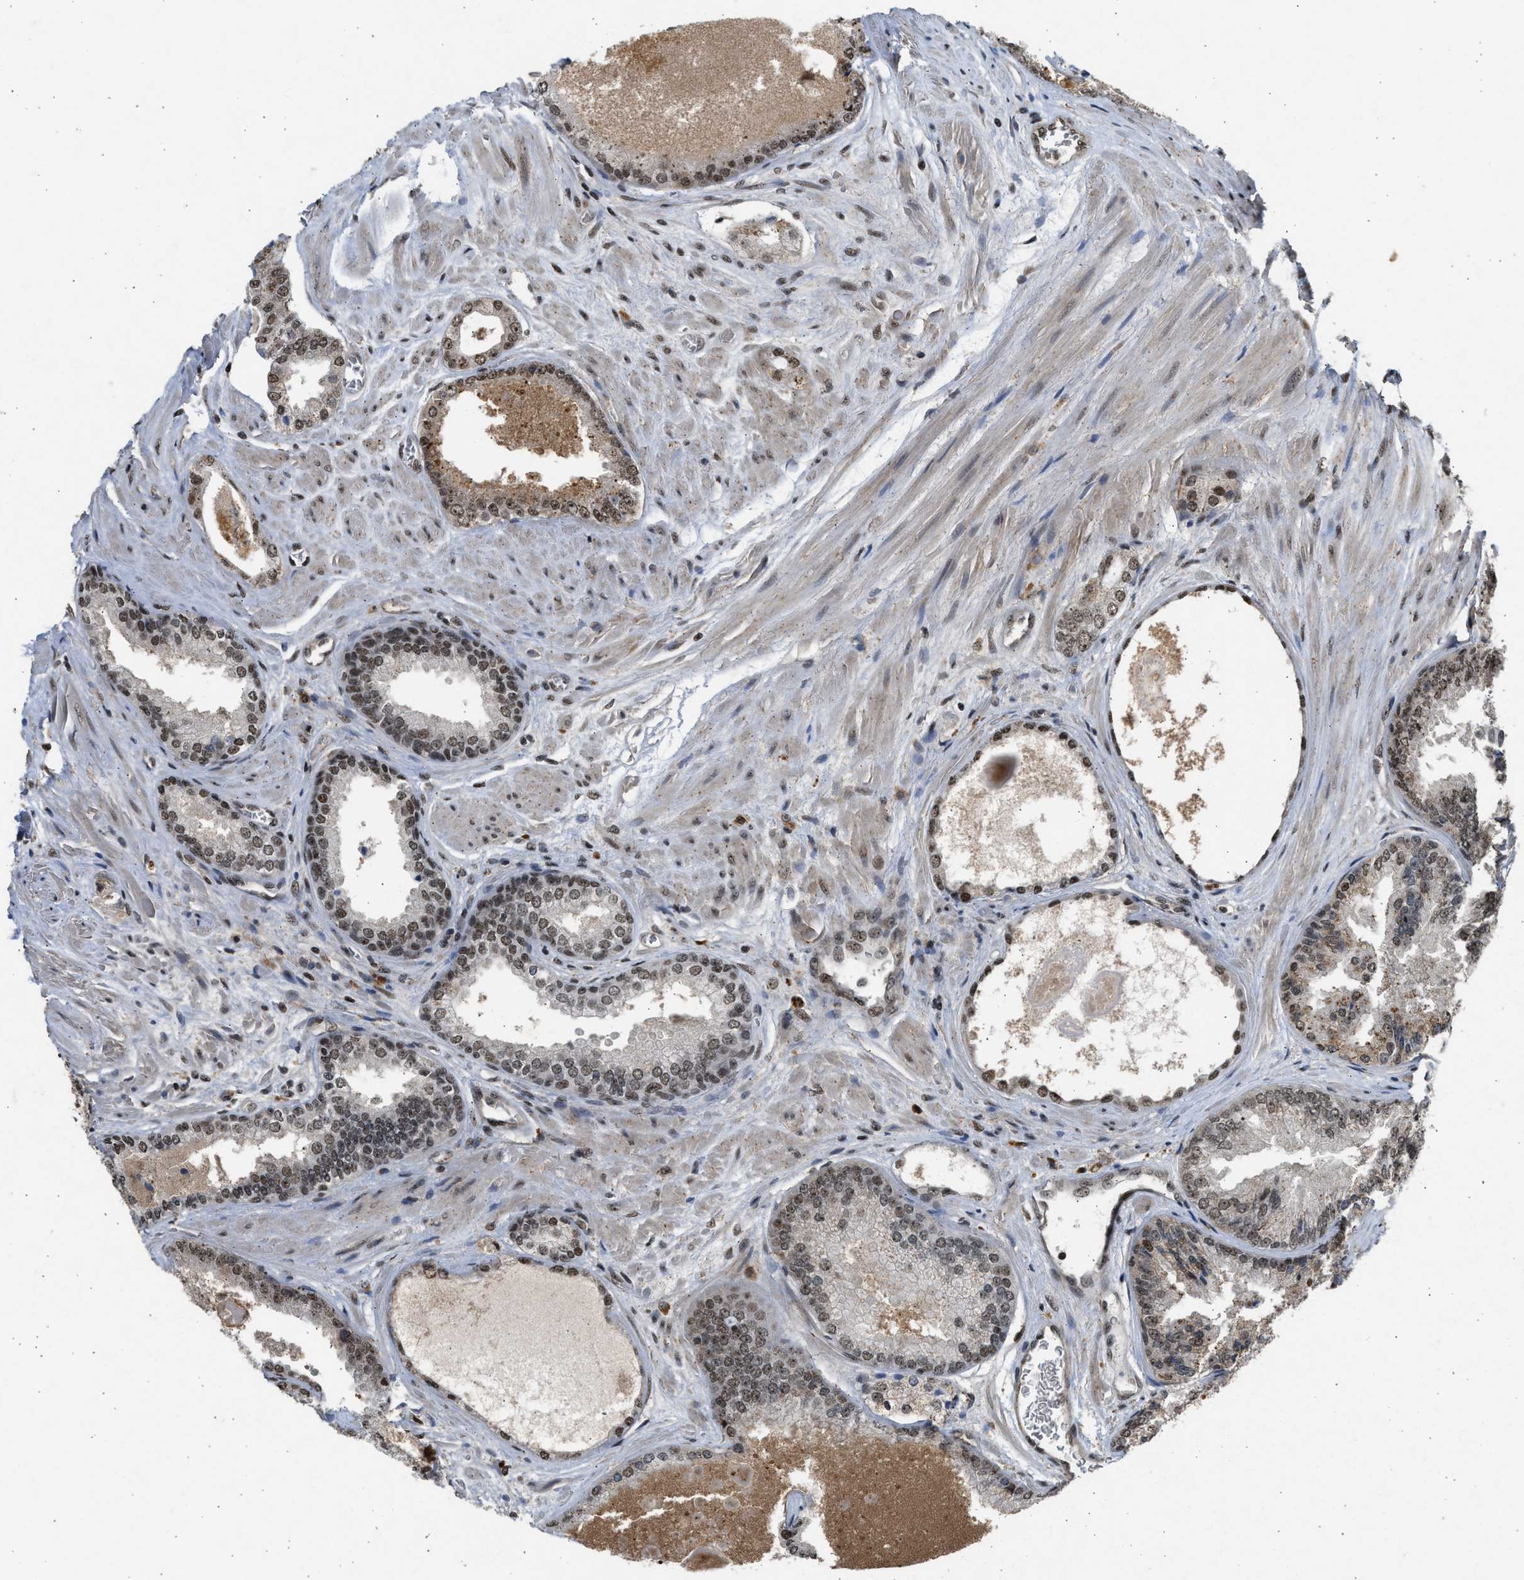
{"staining": {"intensity": "moderate", "quantity": ">75%", "location": "nuclear"}, "tissue": "prostate cancer", "cell_type": "Tumor cells", "image_type": "cancer", "snomed": [{"axis": "morphology", "description": "Adenocarcinoma, High grade"}, {"axis": "topography", "description": "Prostate"}], "caption": "Immunohistochemistry photomicrograph of adenocarcinoma (high-grade) (prostate) stained for a protein (brown), which demonstrates medium levels of moderate nuclear positivity in about >75% of tumor cells.", "gene": "TFDP2", "patient": {"sex": "male", "age": 65}}